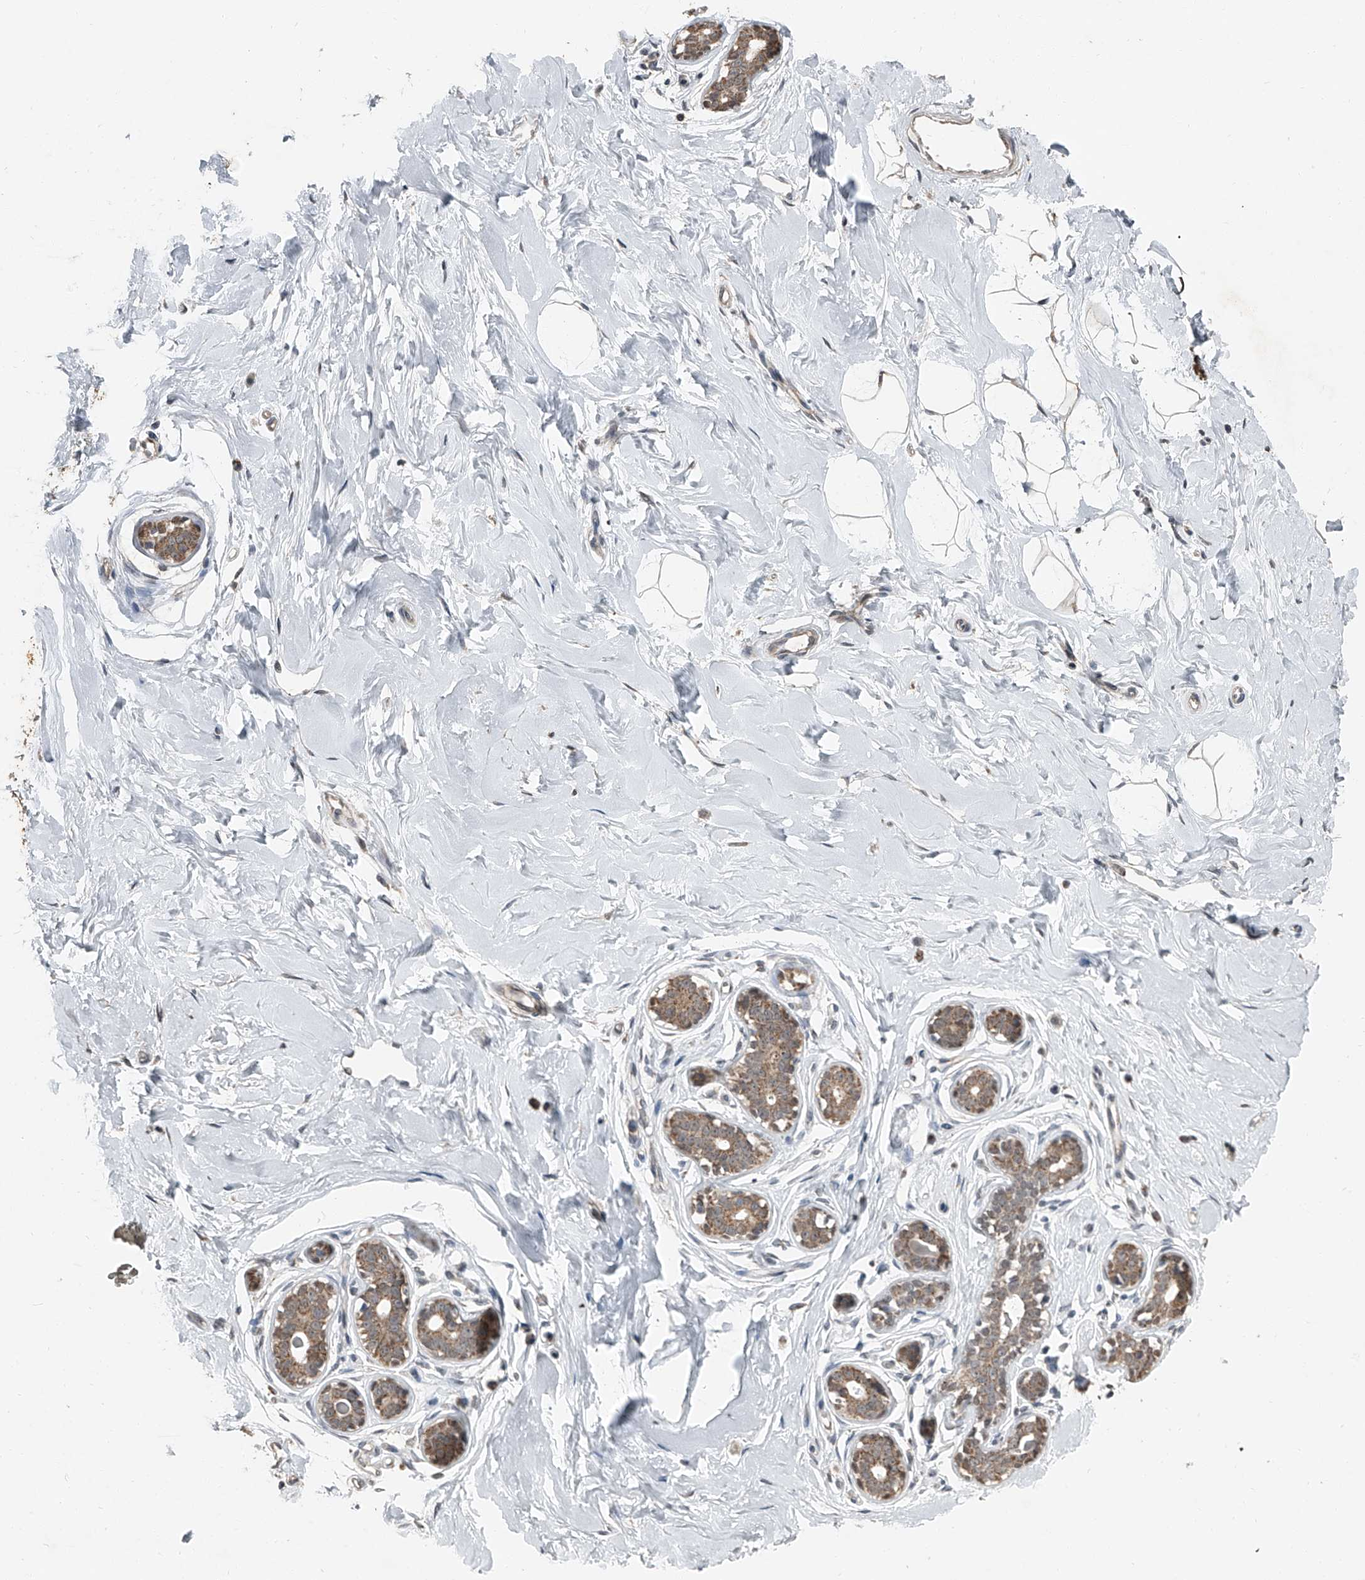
{"staining": {"intensity": "weak", "quantity": ">75%", "location": "cytoplasmic/membranous"}, "tissue": "breast", "cell_type": "Adipocytes", "image_type": "normal", "snomed": [{"axis": "morphology", "description": "Normal tissue, NOS"}, {"axis": "morphology", "description": "Adenoma, NOS"}, {"axis": "topography", "description": "Breast"}], "caption": "Immunohistochemistry of benign human breast reveals low levels of weak cytoplasmic/membranous expression in about >75% of adipocytes.", "gene": "CHRNA7", "patient": {"sex": "female", "age": 23}}